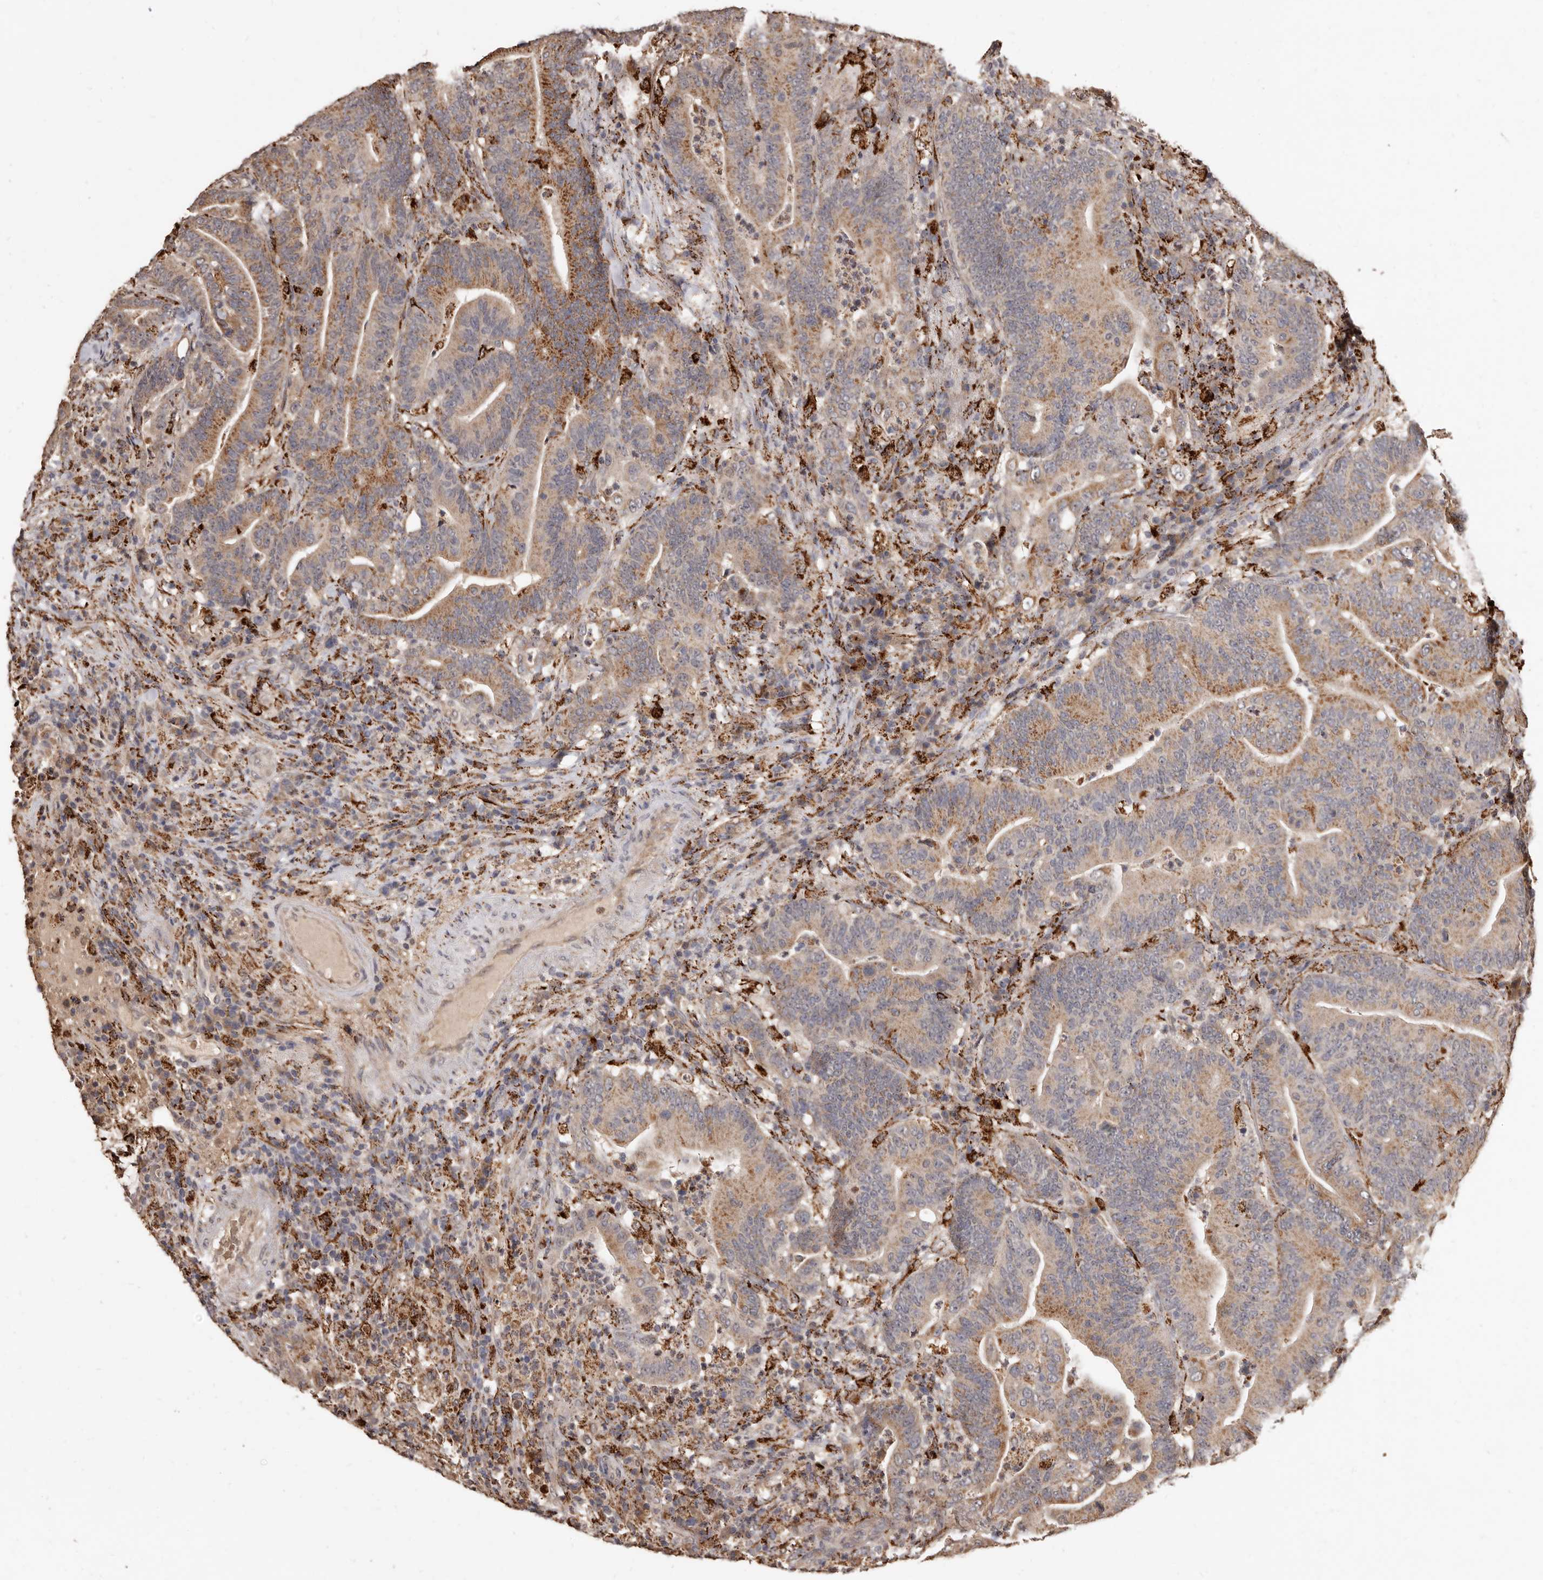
{"staining": {"intensity": "moderate", "quantity": ">75%", "location": "cytoplasmic/membranous"}, "tissue": "colorectal cancer", "cell_type": "Tumor cells", "image_type": "cancer", "snomed": [{"axis": "morphology", "description": "Adenocarcinoma, NOS"}, {"axis": "topography", "description": "Colon"}], "caption": "Immunohistochemical staining of colorectal cancer demonstrates medium levels of moderate cytoplasmic/membranous expression in about >75% of tumor cells. Ihc stains the protein of interest in brown and the nuclei are stained blue.", "gene": "AKAP7", "patient": {"sex": "female", "age": 66}}